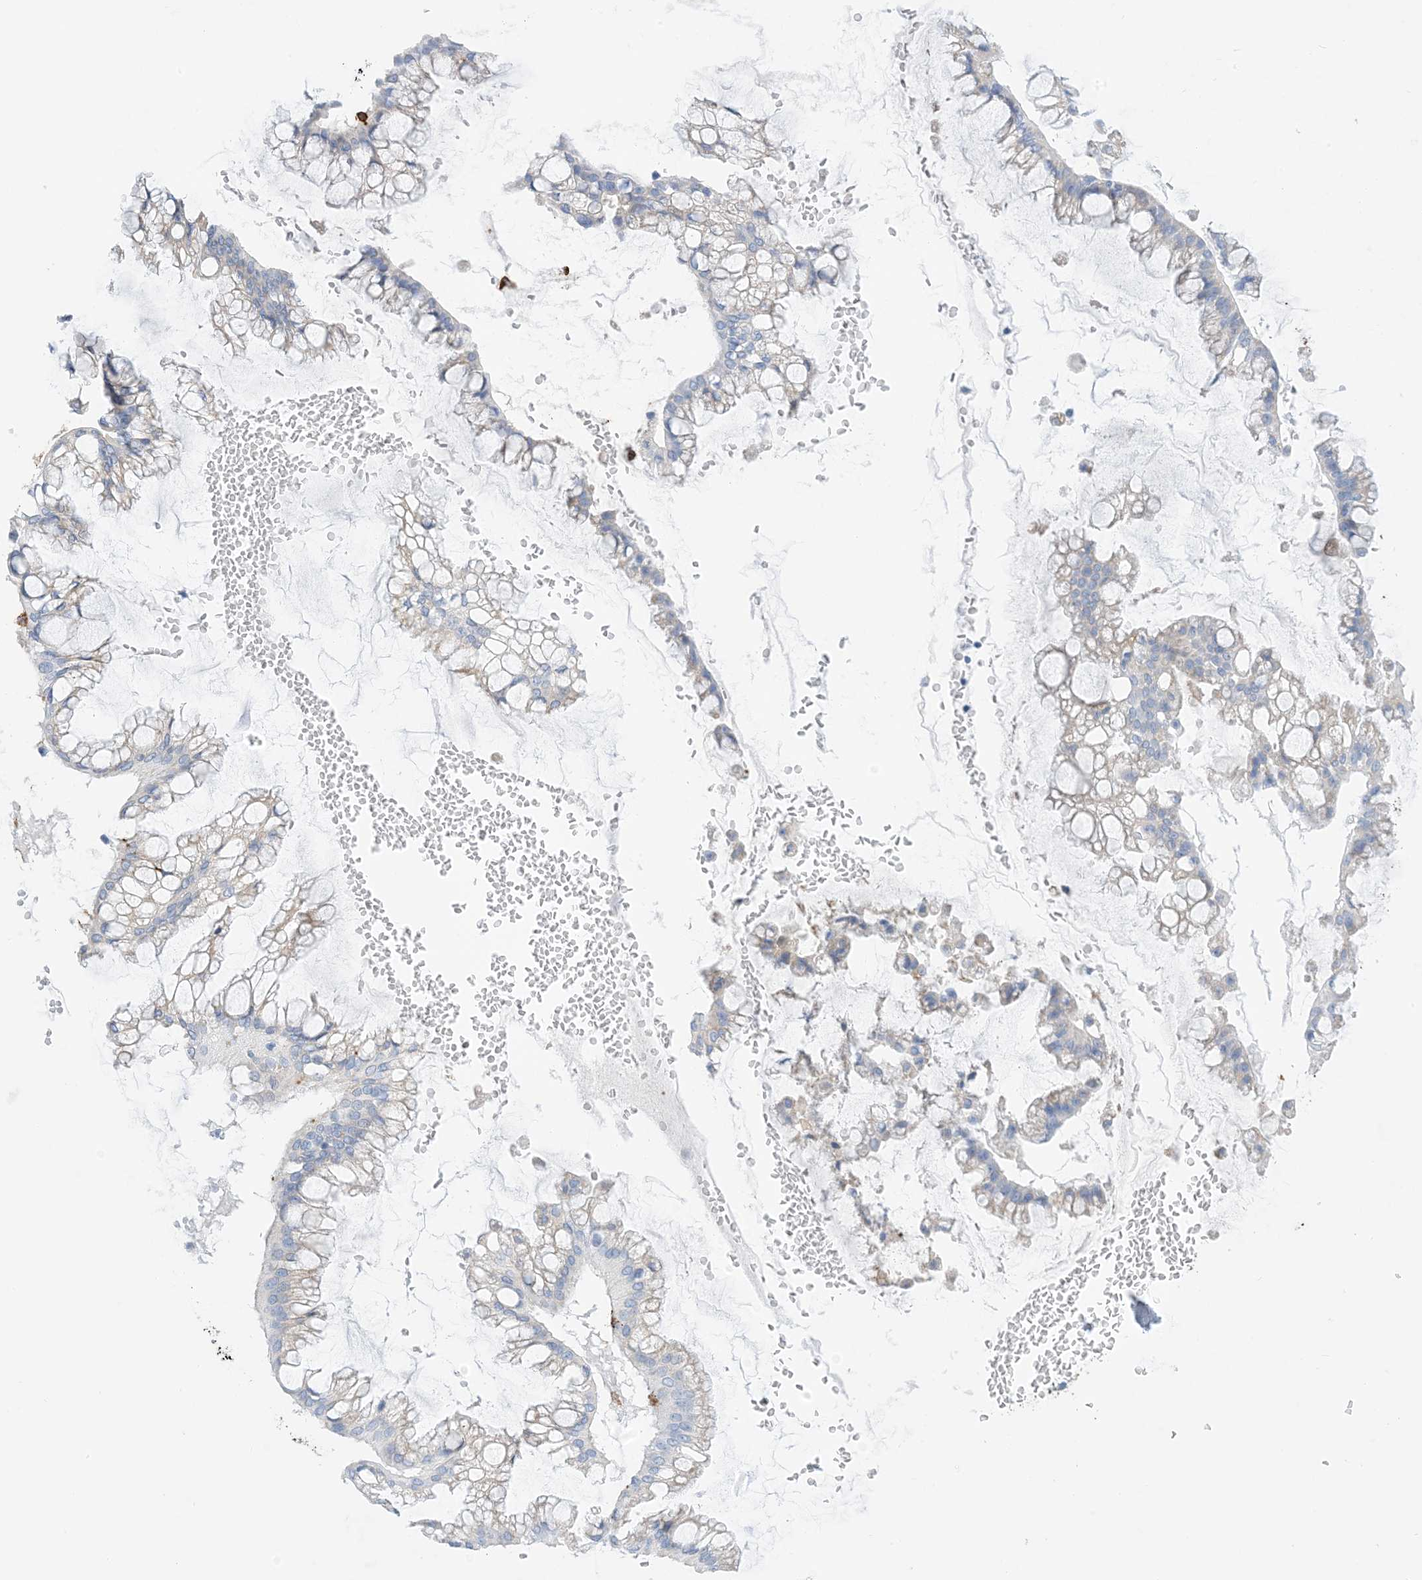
{"staining": {"intensity": "negative", "quantity": "none", "location": "none"}, "tissue": "ovarian cancer", "cell_type": "Tumor cells", "image_type": "cancer", "snomed": [{"axis": "morphology", "description": "Cystadenocarcinoma, mucinous, NOS"}, {"axis": "topography", "description": "Ovary"}], "caption": "Tumor cells are negative for protein expression in human ovarian mucinous cystadenocarcinoma. (DAB (3,3'-diaminobenzidine) immunohistochemistry (IHC), high magnification).", "gene": "DPH3", "patient": {"sex": "female", "age": 73}}